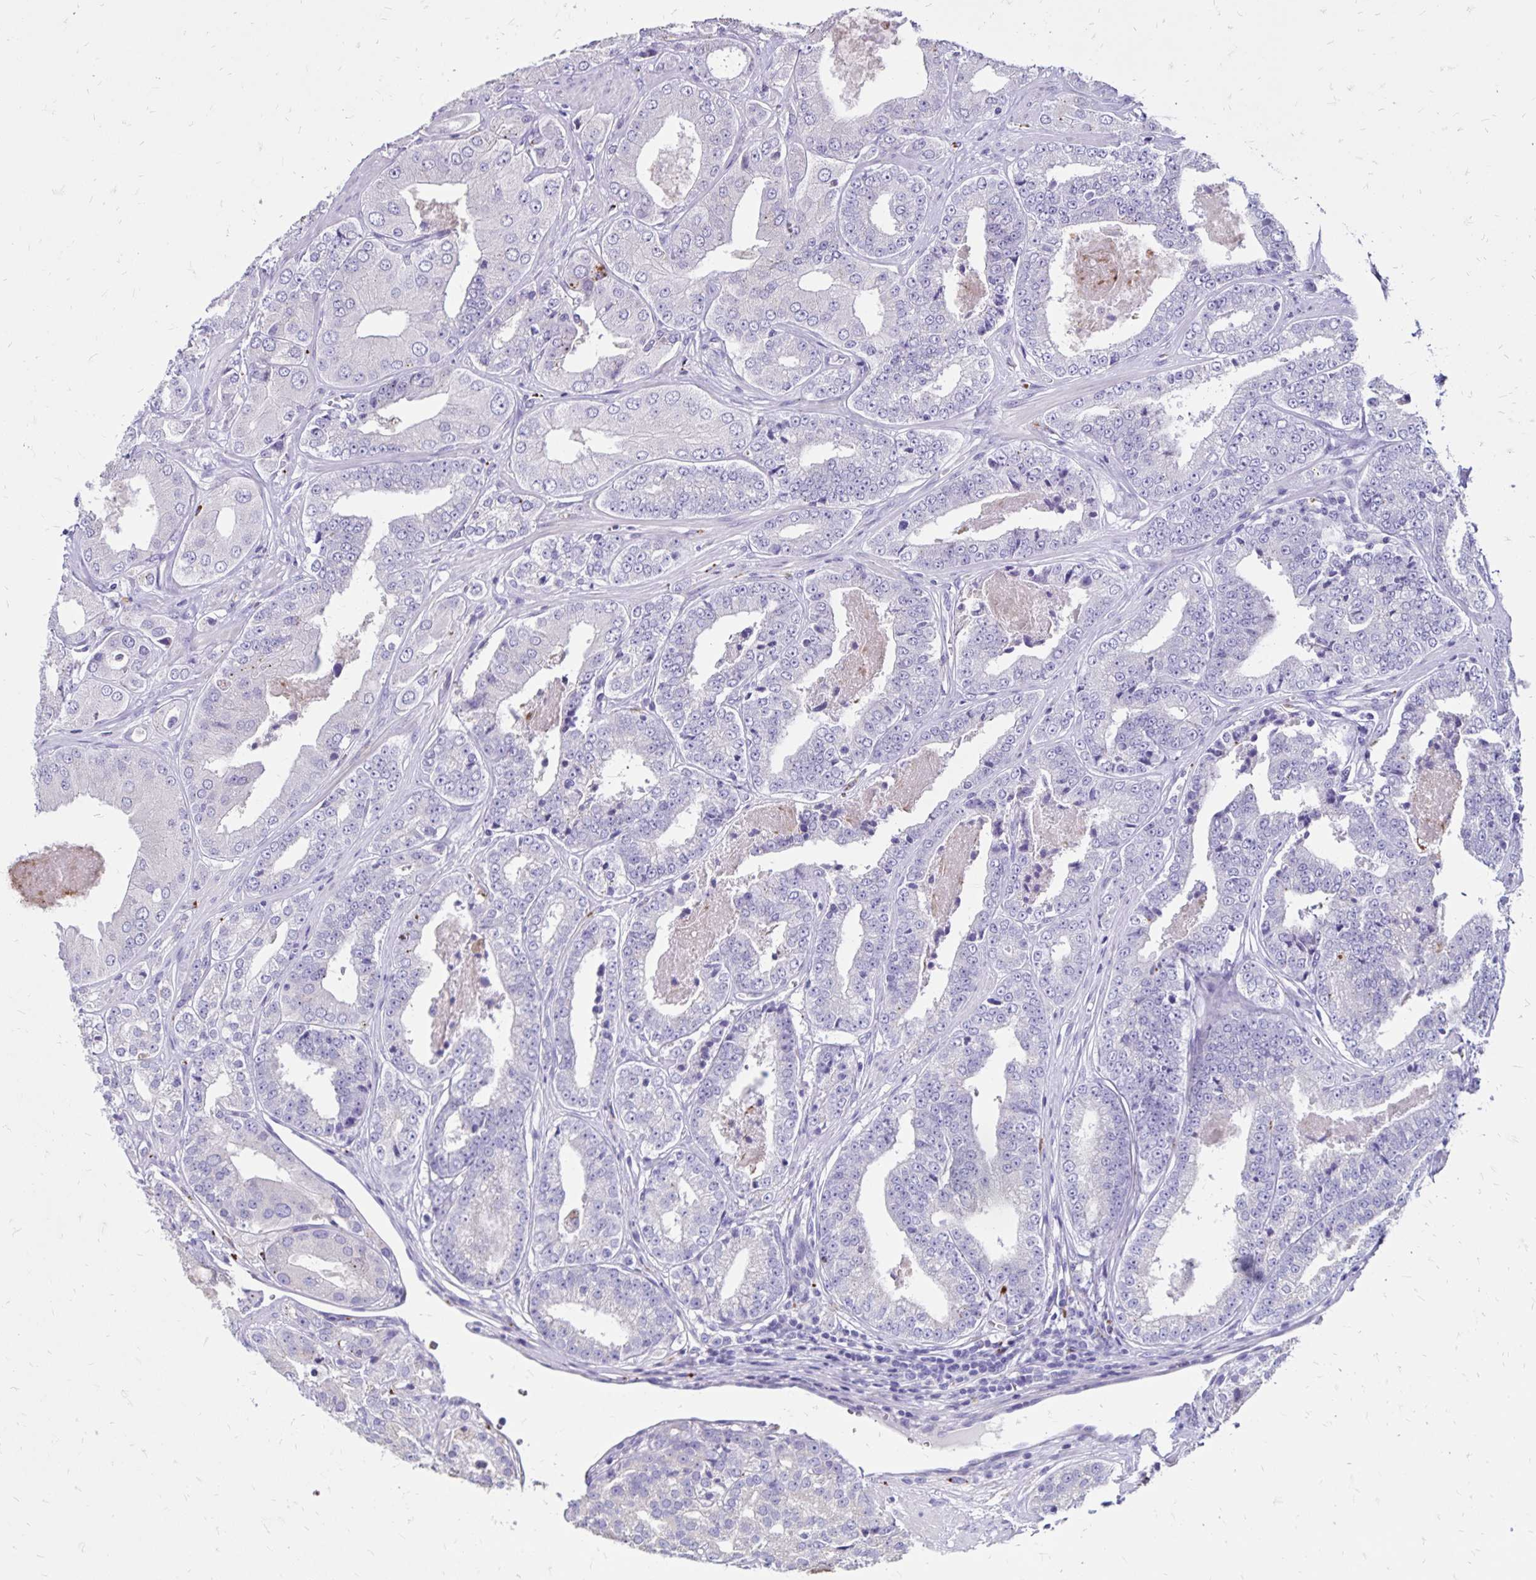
{"staining": {"intensity": "negative", "quantity": "none", "location": "none"}, "tissue": "prostate cancer", "cell_type": "Tumor cells", "image_type": "cancer", "snomed": [{"axis": "morphology", "description": "Adenocarcinoma, Low grade"}, {"axis": "topography", "description": "Prostate"}], "caption": "Immunohistochemistry (IHC) histopathology image of human prostate cancer stained for a protein (brown), which reveals no expression in tumor cells.", "gene": "EVPL", "patient": {"sex": "male", "age": 60}}